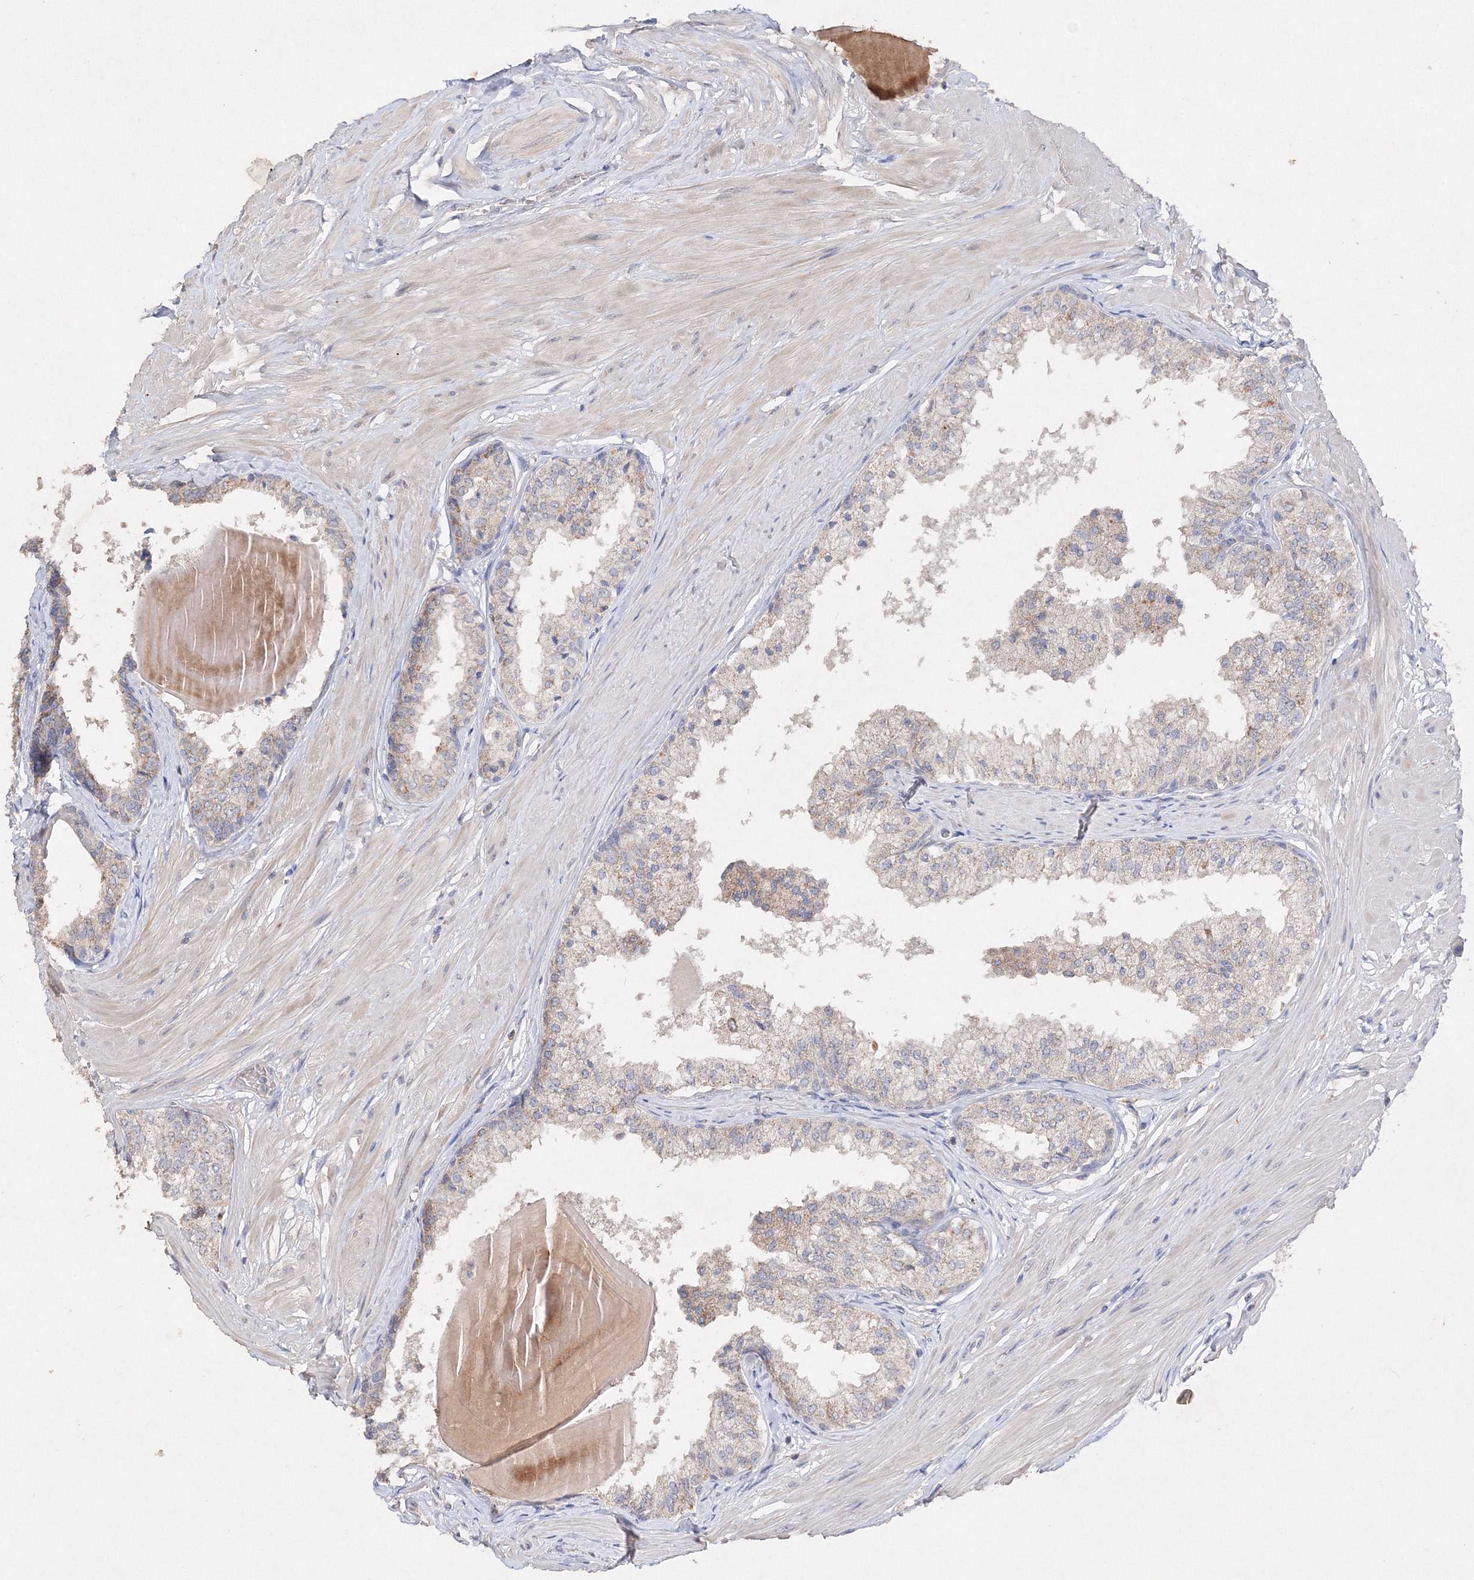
{"staining": {"intensity": "moderate", "quantity": "<25%", "location": "cytoplasmic/membranous"}, "tissue": "prostate", "cell_type": "Glandular cells", "image_type": "normal", "snomed": [{"axis": "morphology", "description": "Normal tissue, NOS"}, {"axis": "topography", "description": "Prostate"}], "caption": "Immunohistochemistry (IHC) image of unremarkable prostate stained for a protein (brown), which exhibits low levels of moderate cytoplasmic/membranous positivity in about <25% of glandular cells.", "gene": "GLS", "patient": {"sex": "male", "age": 48}}